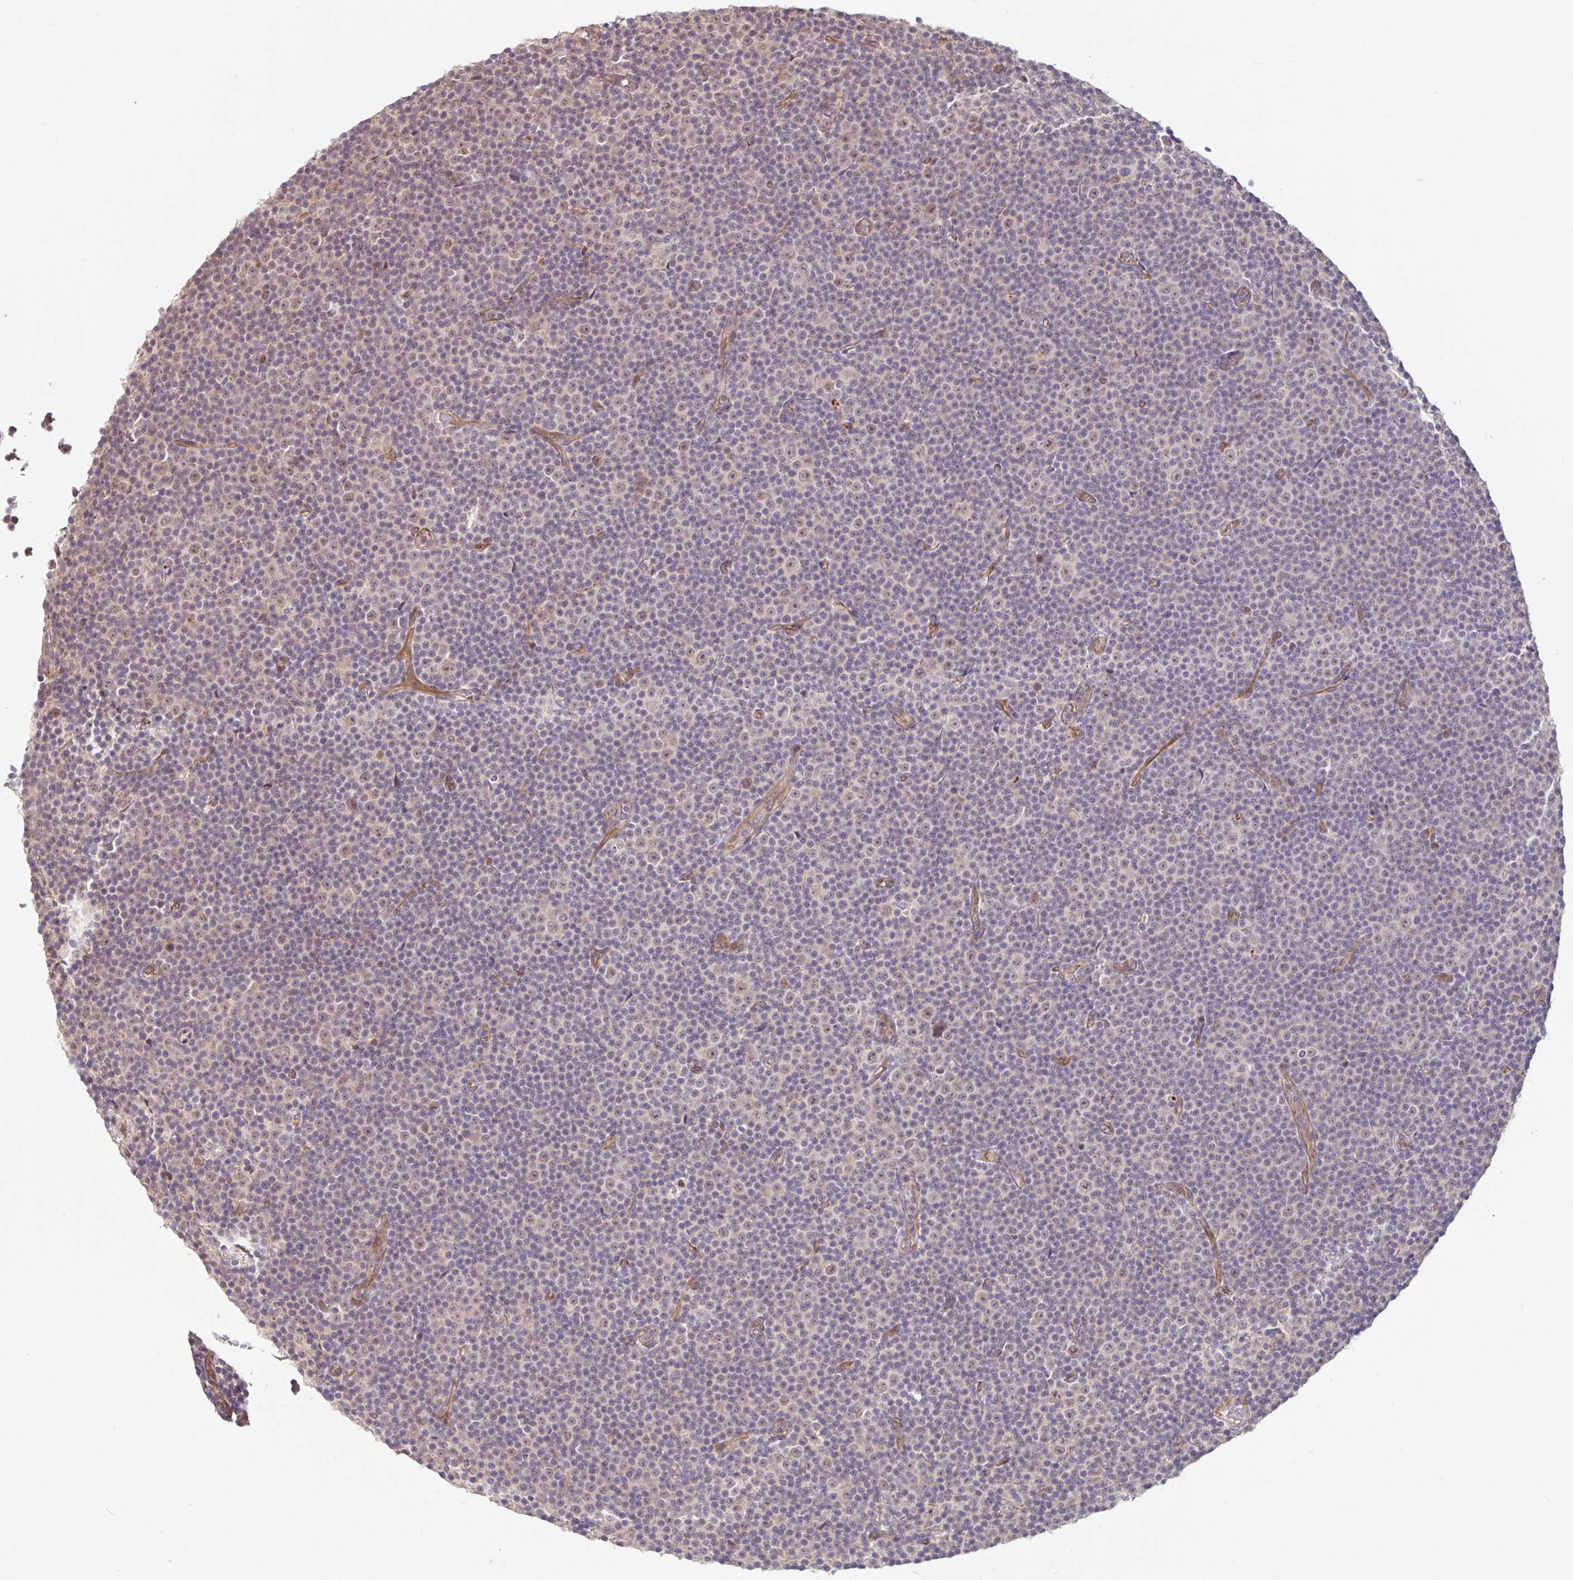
{"staining": {"intensity": "negative", "quantity": "none", "location": "none"}, "tissue": "lymphoma", "cell_type": "Tumor cells", "image_type": "cancer", "snomed": [{"axis": "morphology", "description": "Malignant lymphoma, non-Hodgkin's type, Low grade"}, {"axis": "topography", "description": "Lymph node"}], "caption": "This is an immunohistochemistry histopathology image of human low-grade malignant lymphoma, non-Hodgkin's type. There is no expression in tumor cells.", "gene": "STYXL1", "patient": {"sex": "female", "age": 67}}